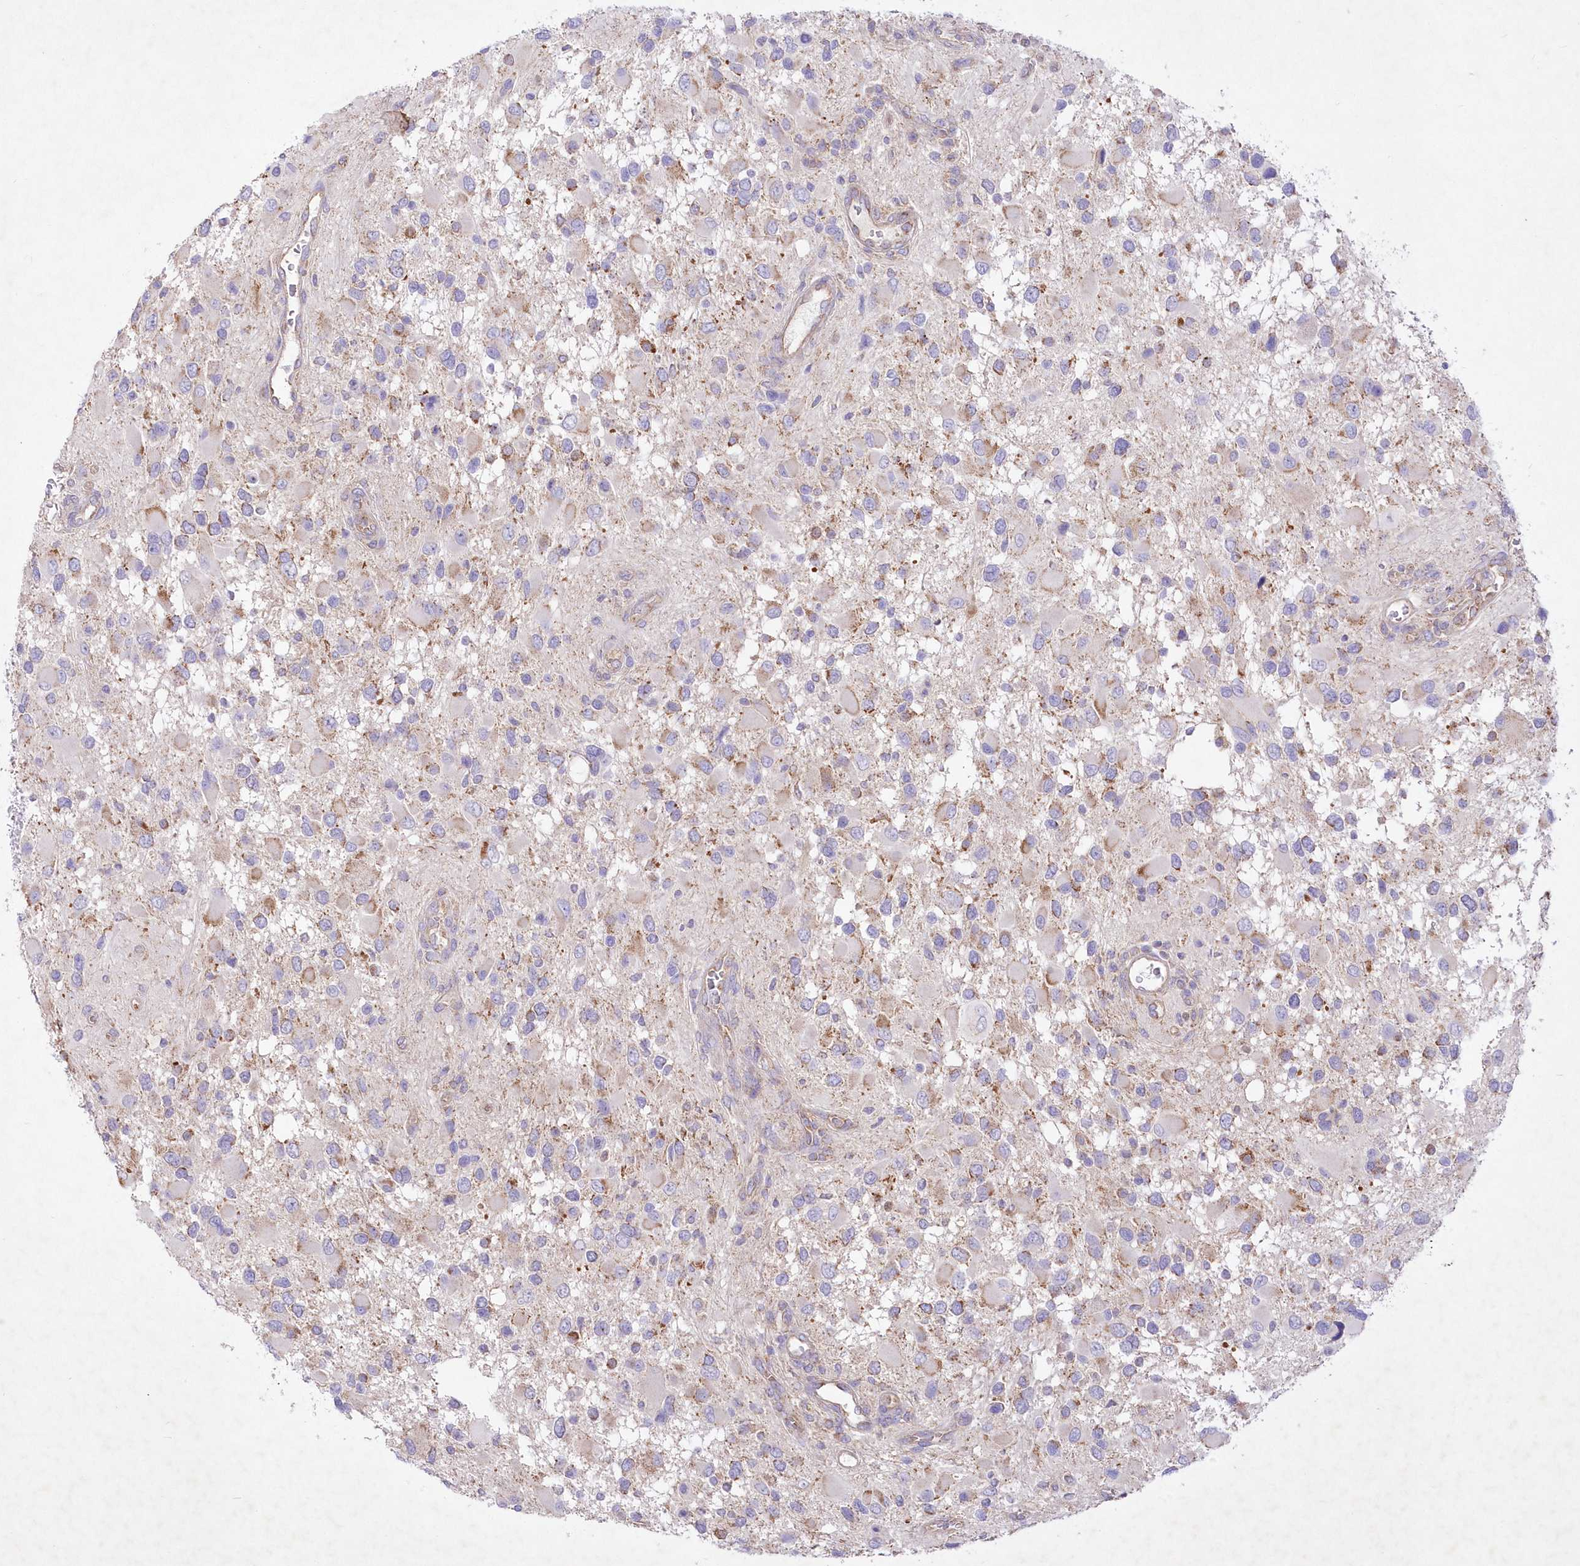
{"staining": {"intensity": "moderate", "quantity": "<25%", "location": "cytoplasmic/membranous"}, "tissue": "glioma", "cell_type": "Tumor cells", "image_type": "cancer", "snomed": [{"axis": "morphology", "description": "Glioma, malignant, High grade"}, {"axis": "topography", "description": "Brain"}], "caption": "Immunohistochemistry (IHC) (DAB (3,3'-diaminobenzidine)) staining of human glioma reveals moderate cytoplasmic/membranous protein expression in about <25% of tumor cells.", "gene": "ITSN2", "patient": {"sex": "male", "age": 53}}